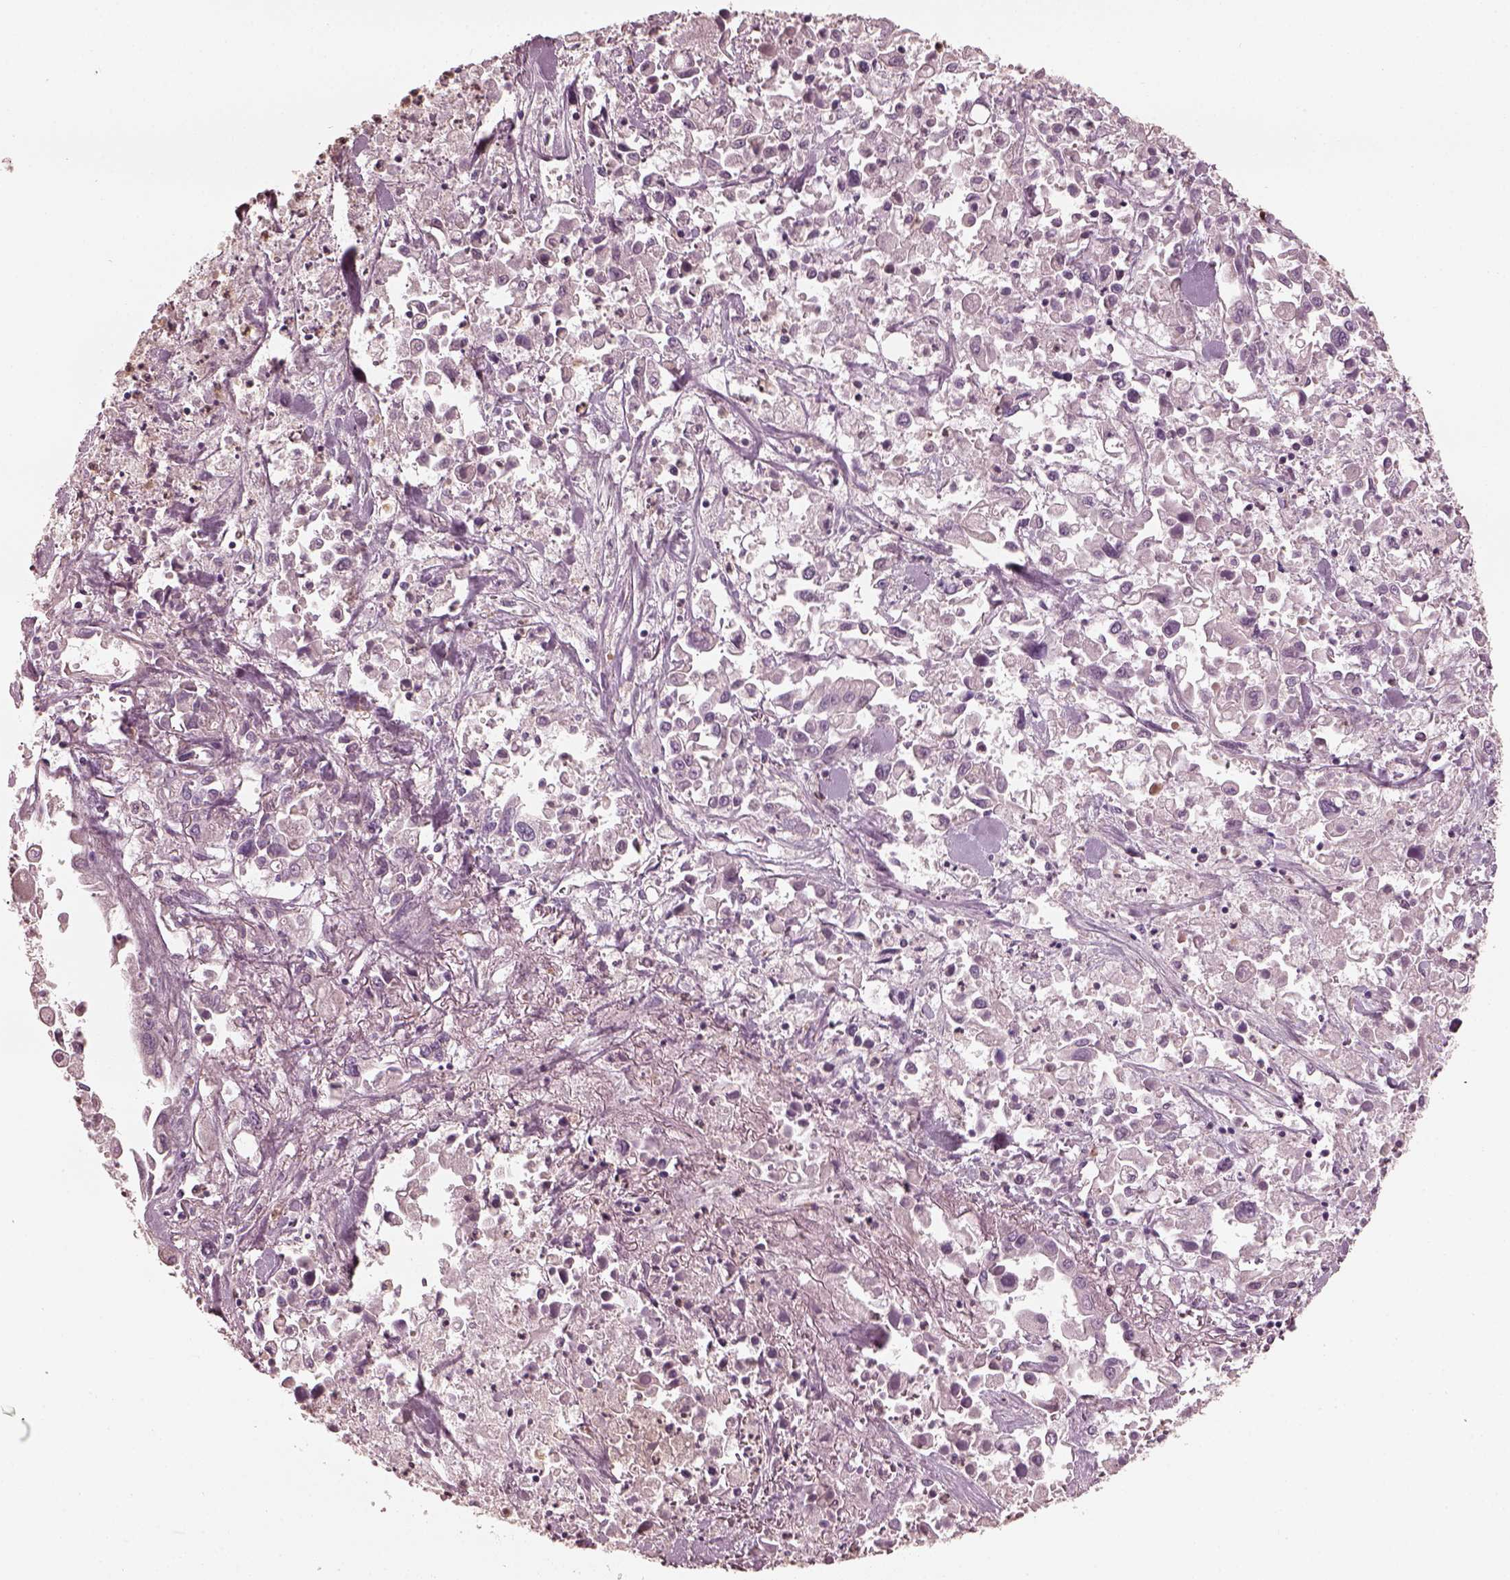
{"staining": {"intensity": "negative", "quantity": "none", "location": "none"}, "tissue": "pancreatic cancer", "cell_type": "Tumor cells", "image_type": "cancer", "snomed": [{"axis": "morphology", "description": "Adenocarcinoma, NOS"}, {"axis": "topography", "description": "Pancreas"}], "caption": "The photomicrograph shows no significant positivity in tumor cells of pancreatic adenocarcinoma.", "gene": "OPTC", "patient": {"sex": "female", "age": 83}}